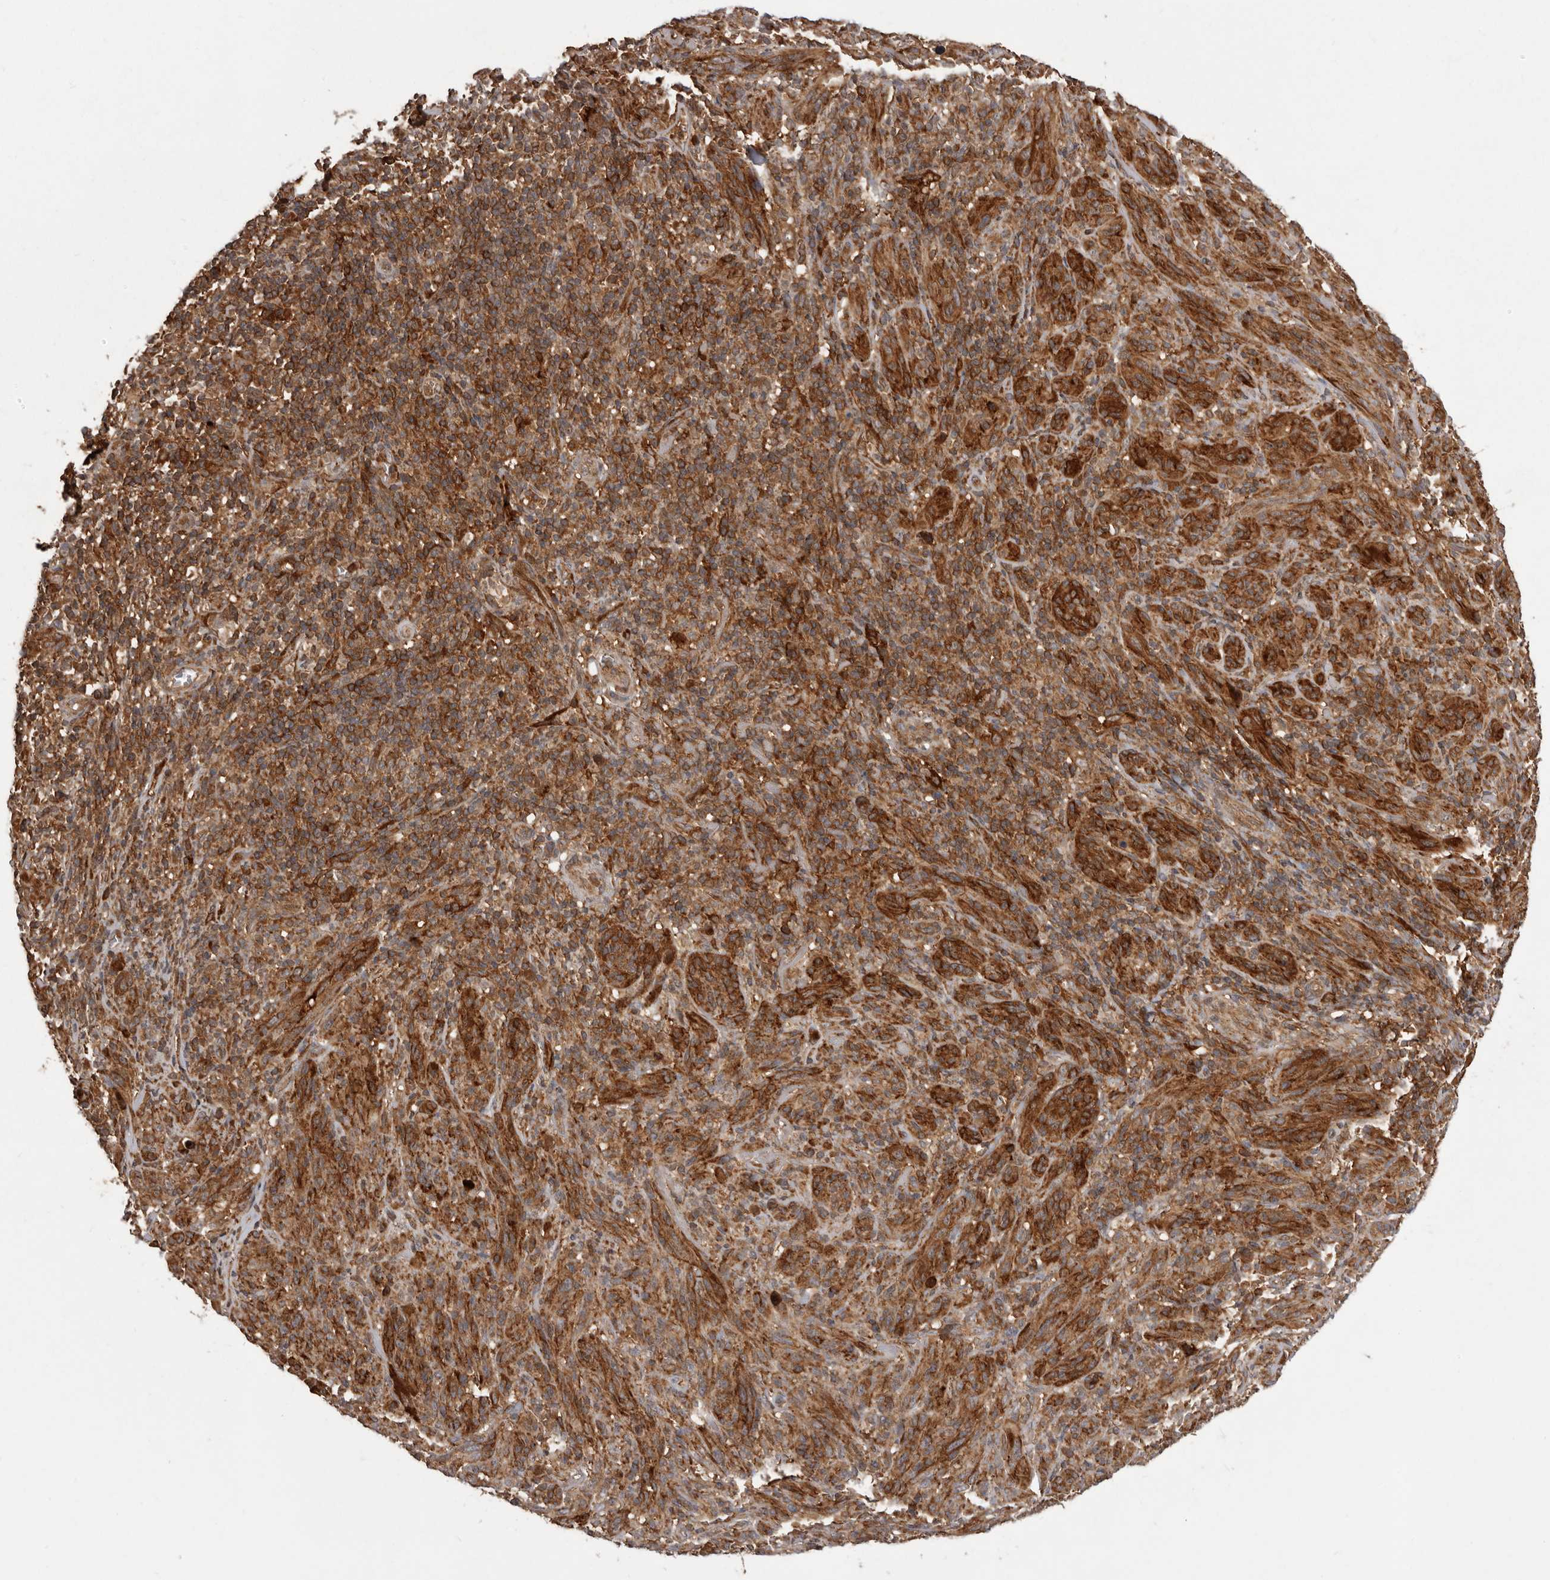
{"staining": {"intensity": "strong", "quantity": ">75%", "location": "cytoplasmic/membranous"}, "tissue": "melanoma", "cell_type": "Tumor cells", "image_type": "cancer", "snomed": [{"axis": "morphology", "description": "Malignant melanoma, NOS"}, {"axis": "topography", "description": "Skin of head"}], "caption": "The micrograph demonstrates immunohistochemical staining of malignant melanoma. There is strong cytoplasmic/membranous positivity is identified in approximately >75% of tumor cells.", "gene": "SLC22A3", "patient": {"sex": "male", "age": 96}}